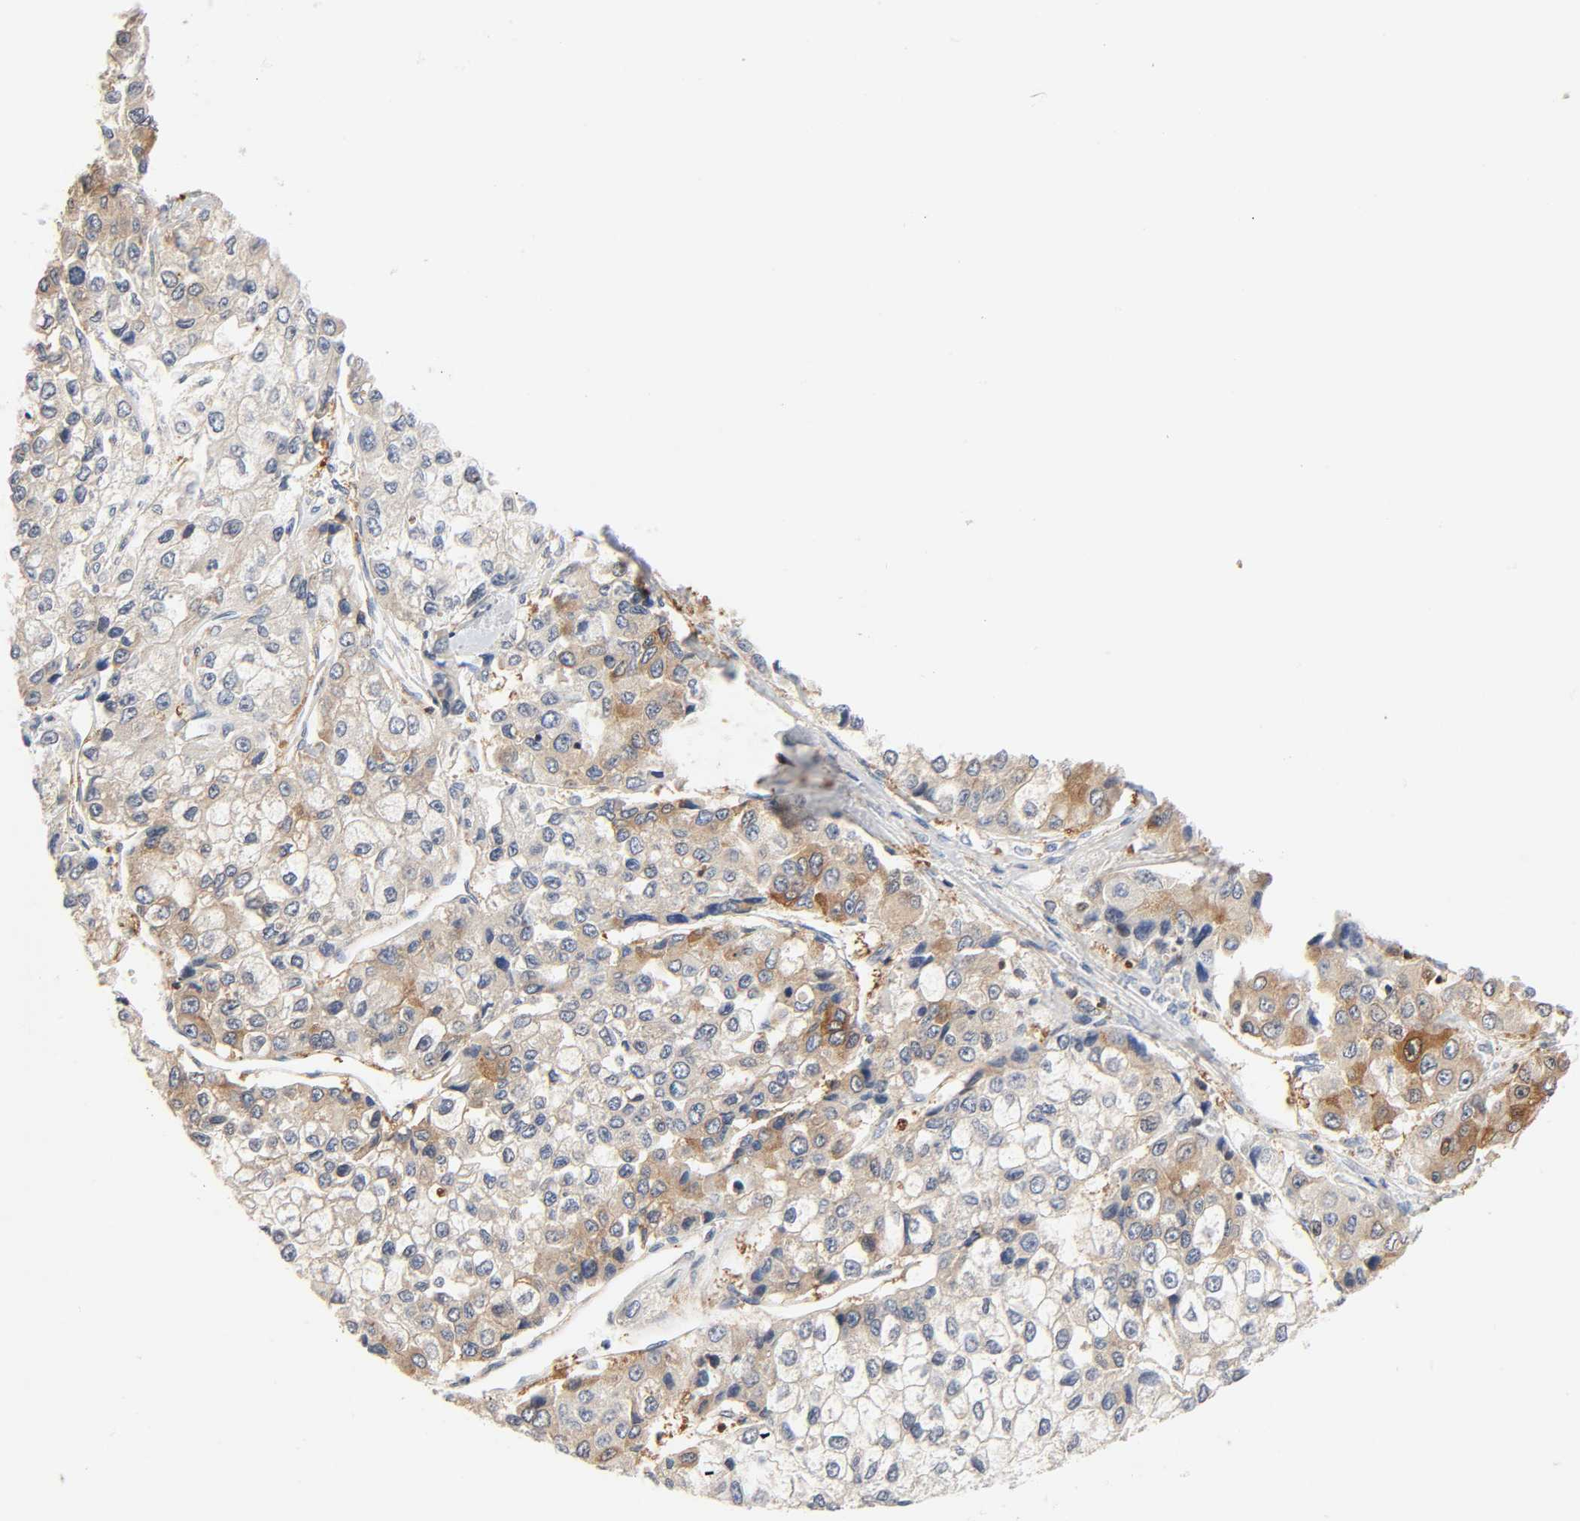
{"staining": {"intensity": "moderate", "quantity": "25%-75%", "location": "cytoplasmic/membranous"}, "tissue": "liver cancer", "cell_type": "Tumor cells", "image_type": "cancer", "snomed": [{"axis": "morphology", "description": "Carcinoma, Hepatocellular, NOS"}, {"axis": "topography", "description": "Liver"}], "caption": "Tumor cells exhibit medium levels of moderate cytoplasmic/membranous expression in approximately 25%-75% of cells in hepatocellular carcinoma (liver). The staining is performed using DAB brown chromogen to label protein expression. The nuclei are counter-stained blue using hematoxylin.", "gene": "BIN1", "patient": {"sex": "female", "age": 66}}